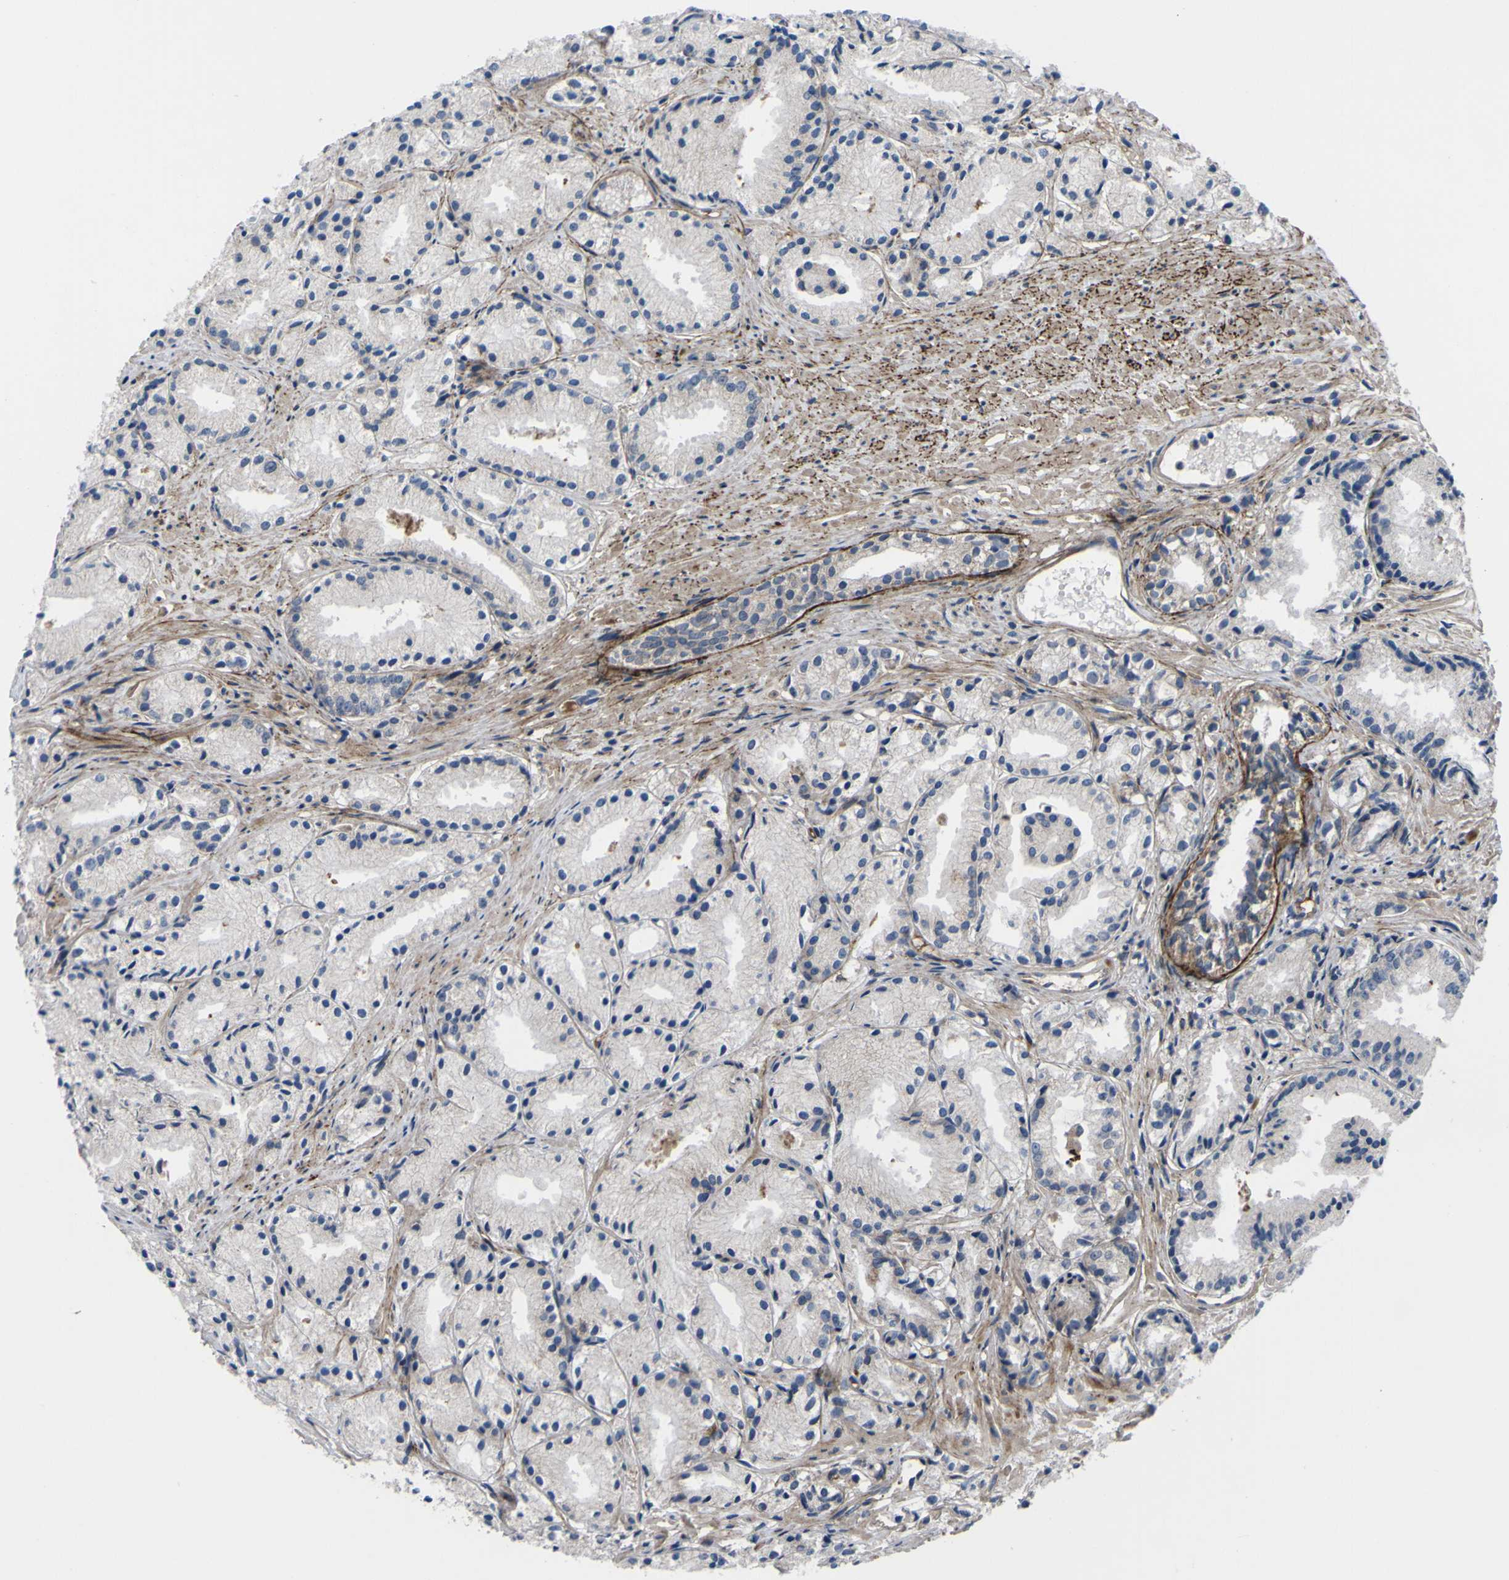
{"staining": {"intensity": "negative", "quantity": "none", "location": "none"}, "tissue": "prostate cancer", "cell_type": "Tumor cells", "image_type": "cancer", "snomed": [{"axis": "morphology", "description": "Adenocarcinoma, Low grade"}, {"axis": "topography", "description": "Prostate"}], "caption": "Image shows no protein expression in tumor cells of prostate low-grade adenocarcinoma tissue.", "gene": "GPLD1", "patient": {"sex": "male", "age": 72}}